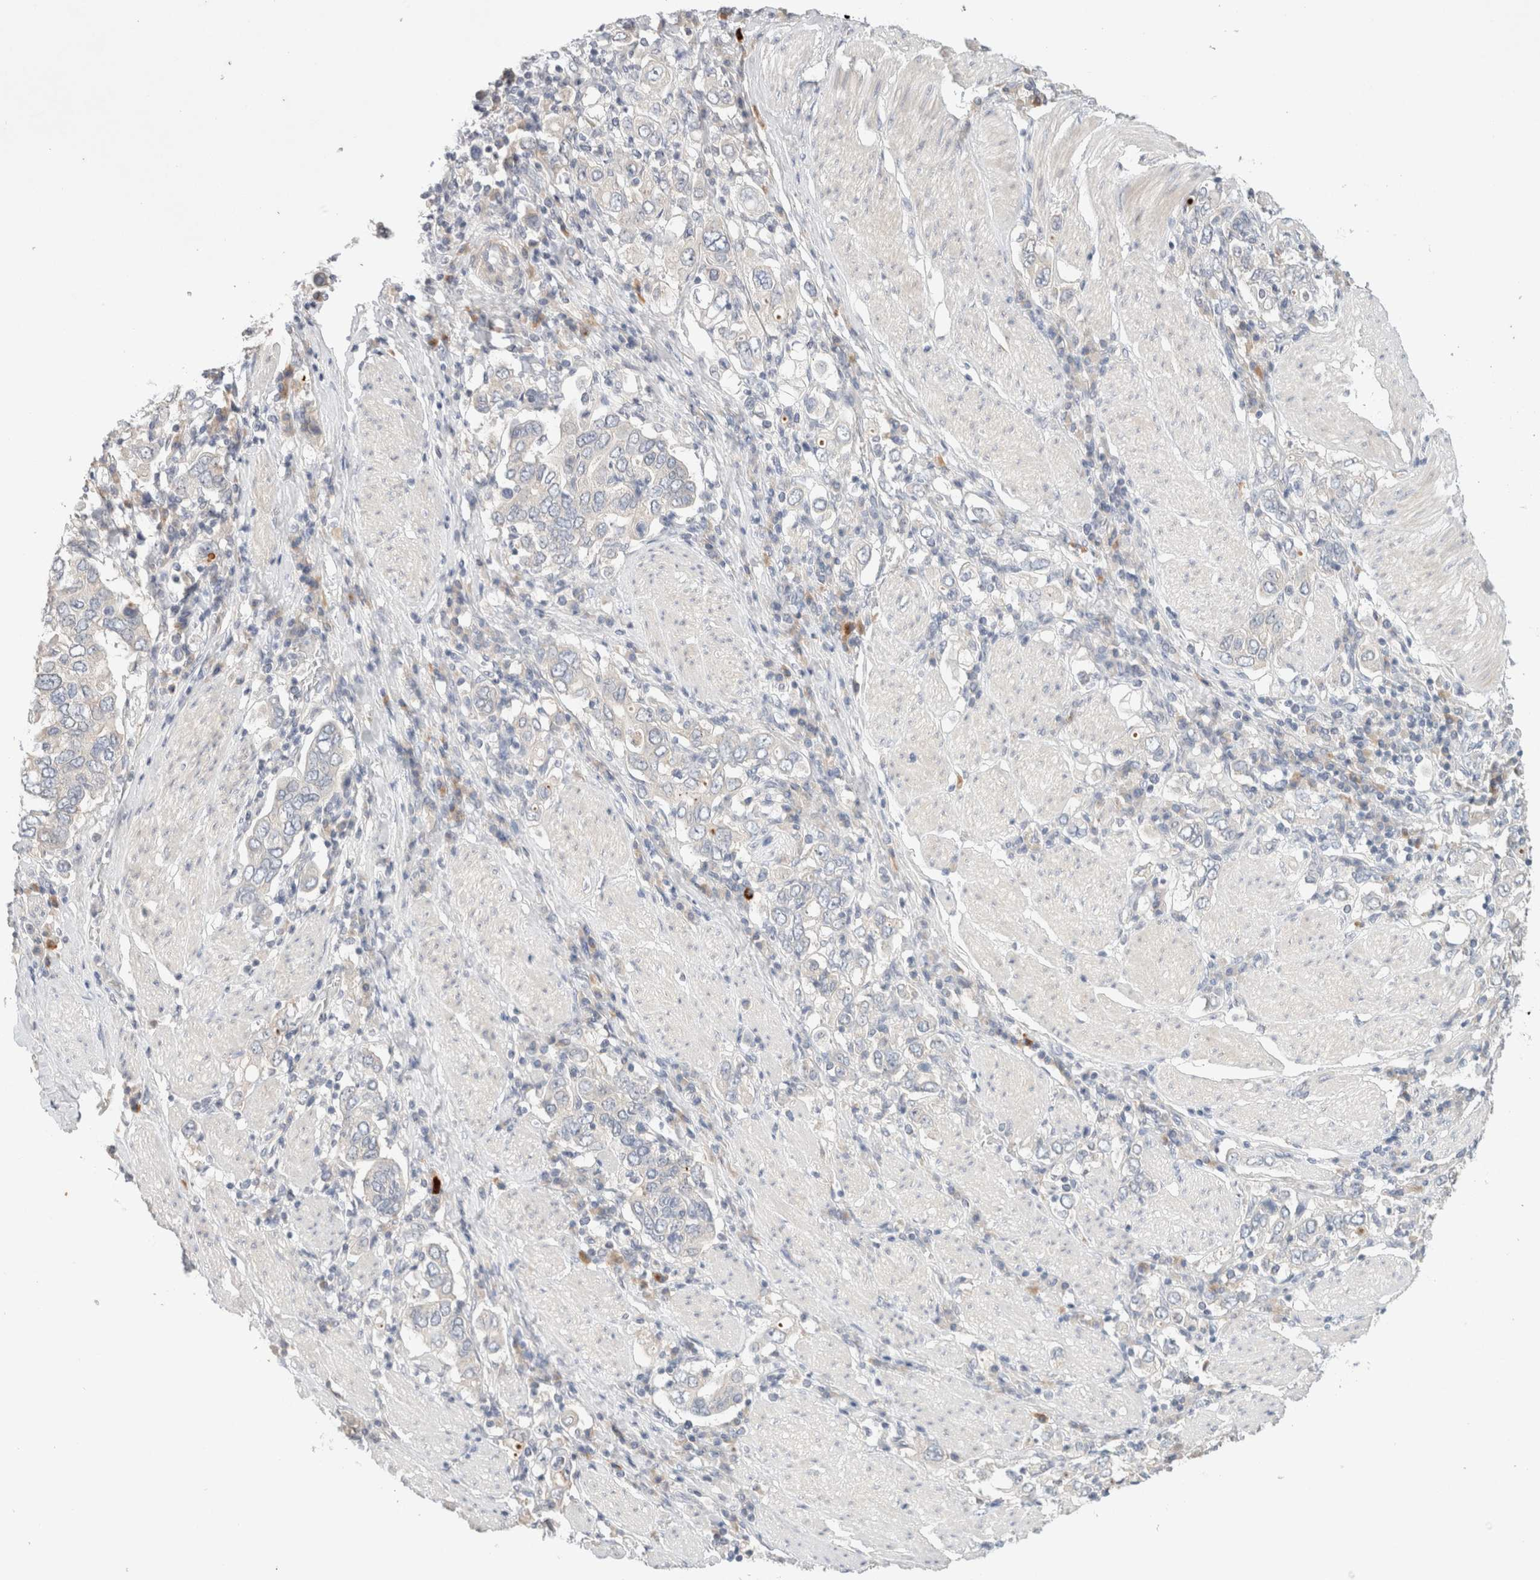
{"staining": {"intensity": "negative", "quantity": "none", "location": "none"}, "tissue": "stomach cancer", "cell_type": "Tumor cells", "image_type": "cancer", "snomed": [{"axis": "morphology", "description": "Adenocarcinoma, NOS"}, {"axis": "topography", "description": "Stomach, upper"}], "caption": "This is an IHC image of human stomach cancer (adenocarcinoma). There is no staining in tumor cells.", "gene": "SPRTN", "patient": {"sex": "male", "age": 62}}